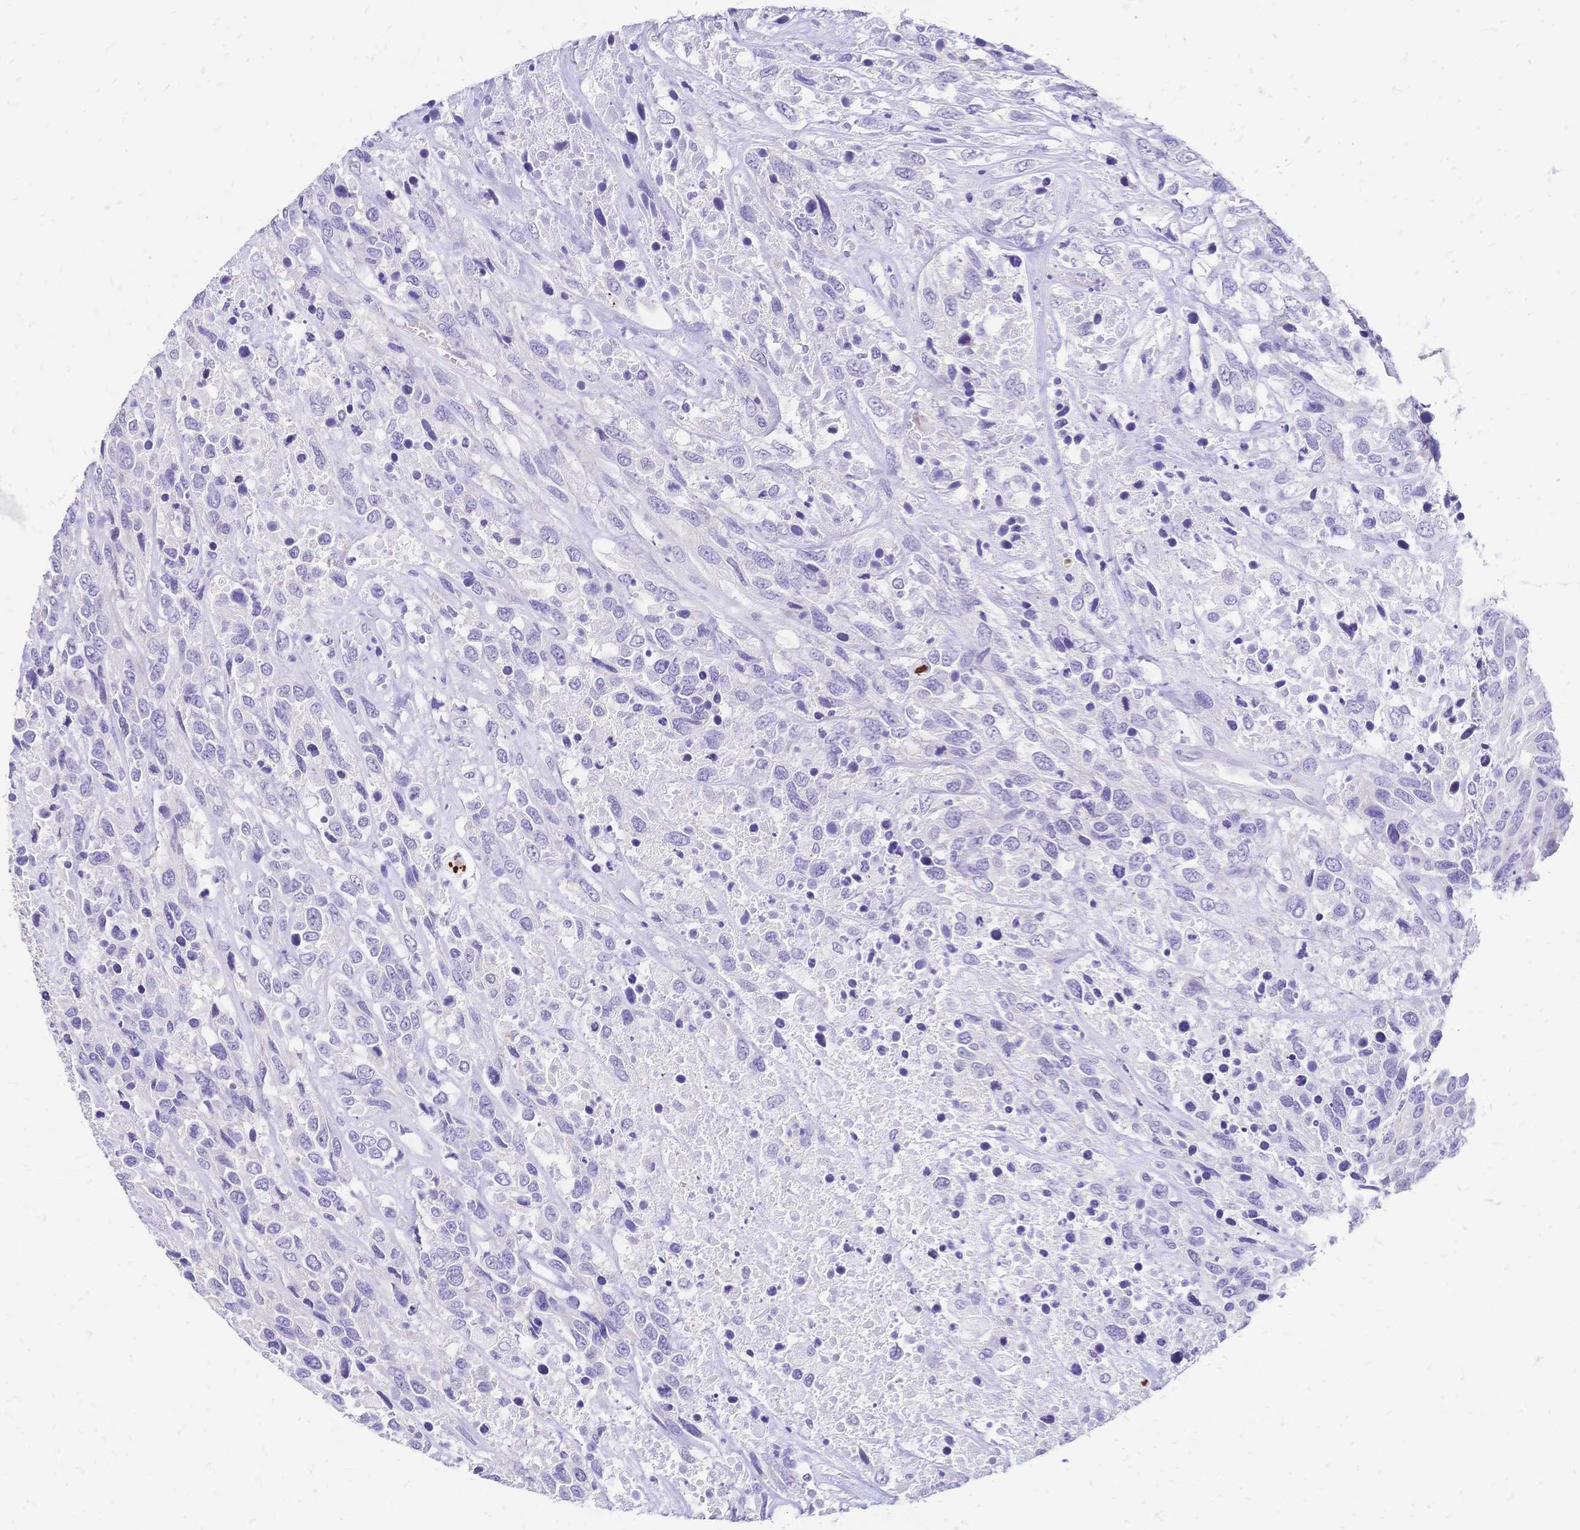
{"staining": {"intensity": "negative", "quantity": "none", "location": "none"}, "tissue": "urothelial cancer", "cell_type": "Tumor cells", "image_type": "cancer", "snomed": [{"axis": "morphology", "description": "Urothelial carcinoma, High grade"}, {"axis": "topography", "description": "Urinary bladder"}], "caption": "Image shows no significant protein positivity in tumor cells of high-grade urothelial carcinoma.", "gene": "GRB7", "patient": {"sex": "female", "age": 70}}